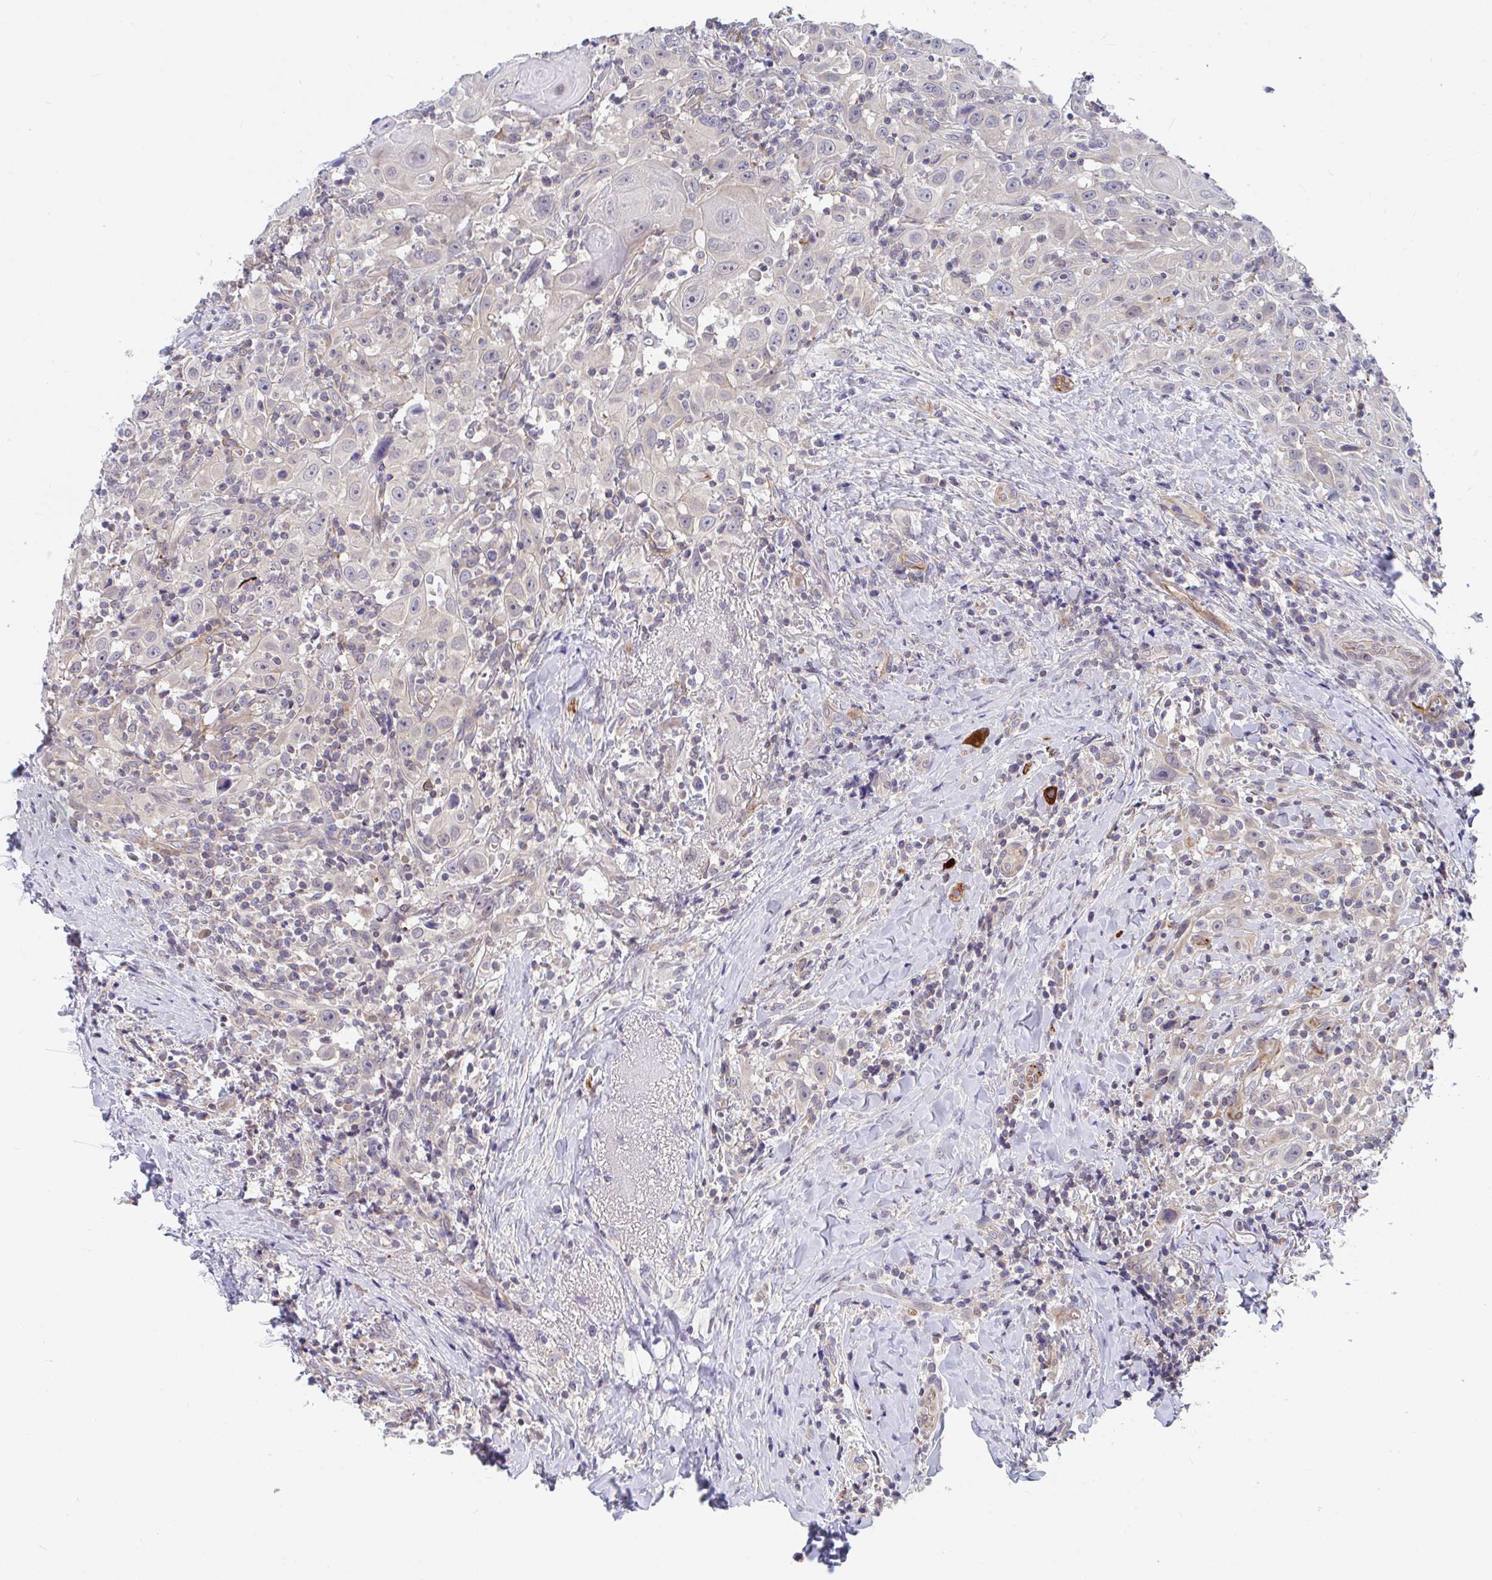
{"staining": {"intensity": "negative", "quantity": "none", "location": "none"}, "tissue": "head and neck cancer", "cell_type": "Tumor cells", "image_type": "cancer", "snomed": [{"axis": "morphology", "description": "Squamous cell carcinoma, NOS"}, {"axis": "topography", "description": "Head-Neck"}], "caption": "Immunohistochemical staining of head and neck cancer (squamous cell carcinoma) demonstrates no significant positivity in tumor cells. (IHC, brightfield microscopy, high magnification).", "gene": "EIF1AD", "patient": {"sex": "female", "age": 95}}